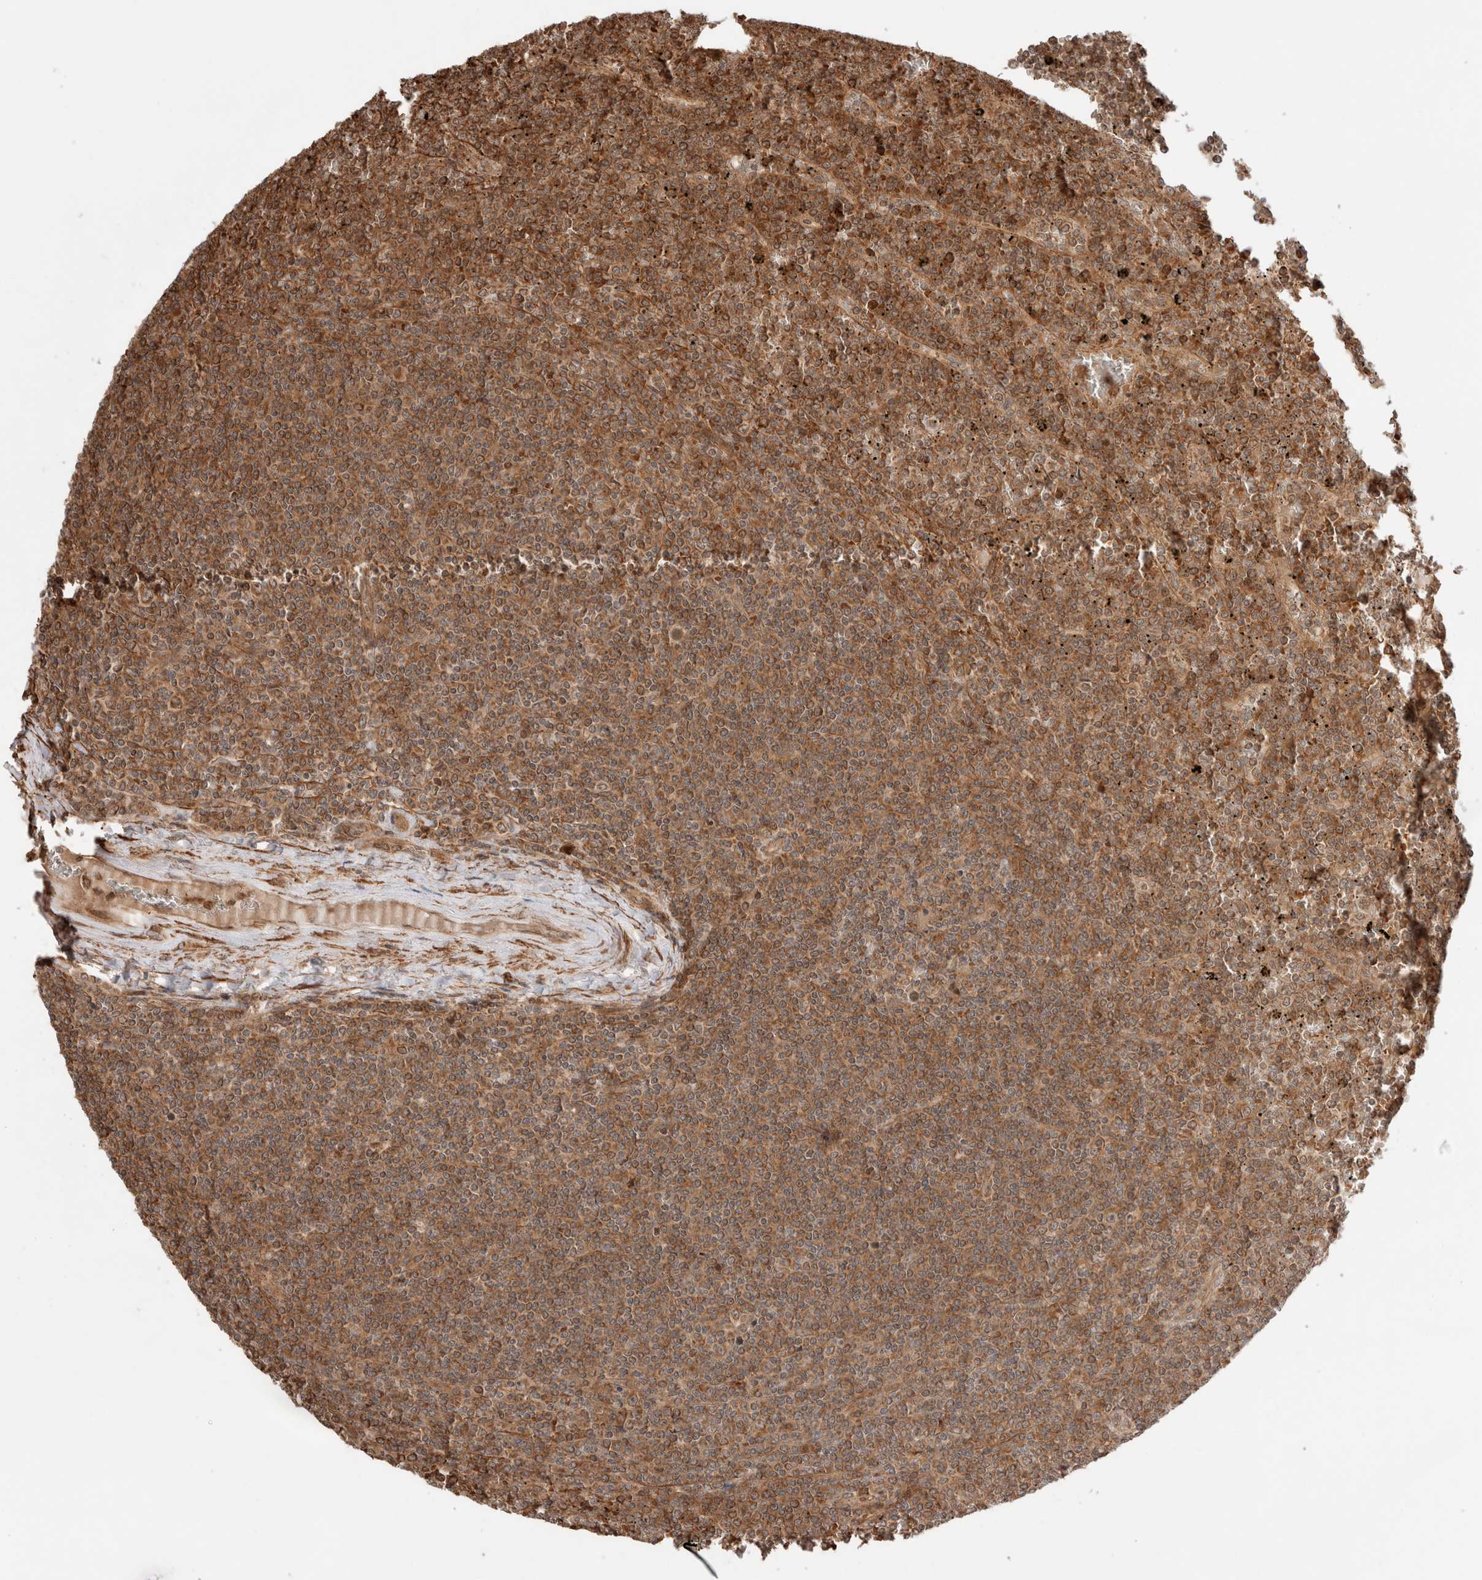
{"staining": {"intensity": "strong", "quantity": ">75%", "location": "cytoplasmic/membranous"}, "tissue": "lymphoma", "cell_type": "Tumor cells", "image_type": "cancer", "snomed": [{"axis": "morphology", "description": "Malignant lymphoma, non-Hodgkin's type, Low grade"}, {"axis": "topography", "description": "Spleen"}], "caption": "Immunohistochemistry (IHC) of malignant lymphoma, non-Hodgkin's type (low-grade) demonstrates high levels of strong cytoplasmic/membranous positivity in about >75% of tumor cells. The protein is shown in brown color, while the nuclei are stained blue.", "gene": "ZNF649", "patient": {"sex": "female", "age": 19}}